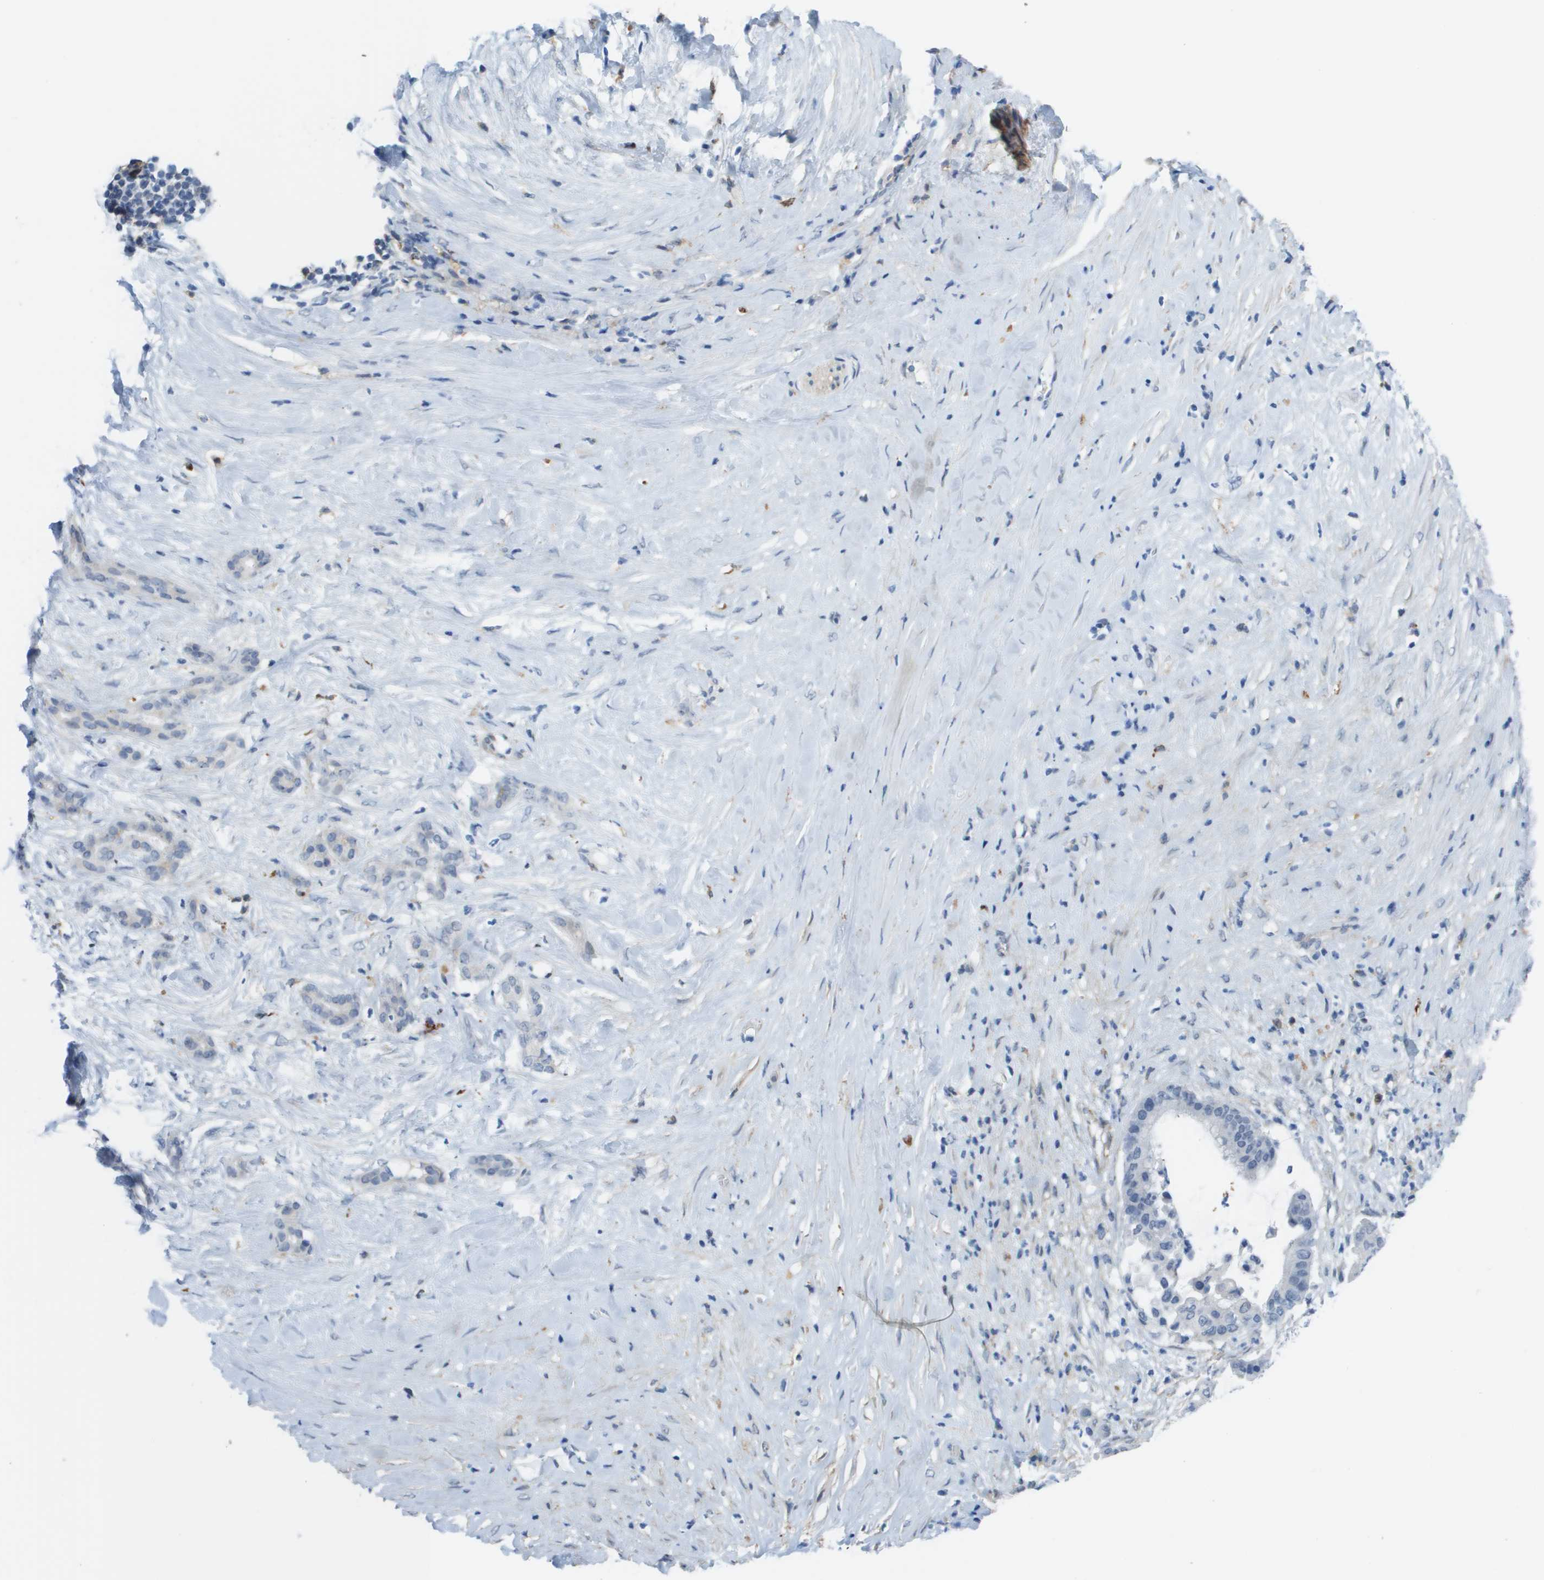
{"staining": {"intensity": "negative", "quantity": "none", "location": "none"}, "tissue": "pancreatic cancer", "cell_type": "Tumor cells", "image_type": "cancer", "snomed": [{"axis": "morphology", "description": "Adenocarcinoma, NOS"}, {"axis": "topography", "description": "Pancreas"}], "caption": "This is an immunohistochemistry (IHC) histopathology image of pancreatic cancer (adenocarcinoma). There is no expression in tumor cells.", "gene": "ZBTB43", "patient": {"sex": "male", "age": 41}}